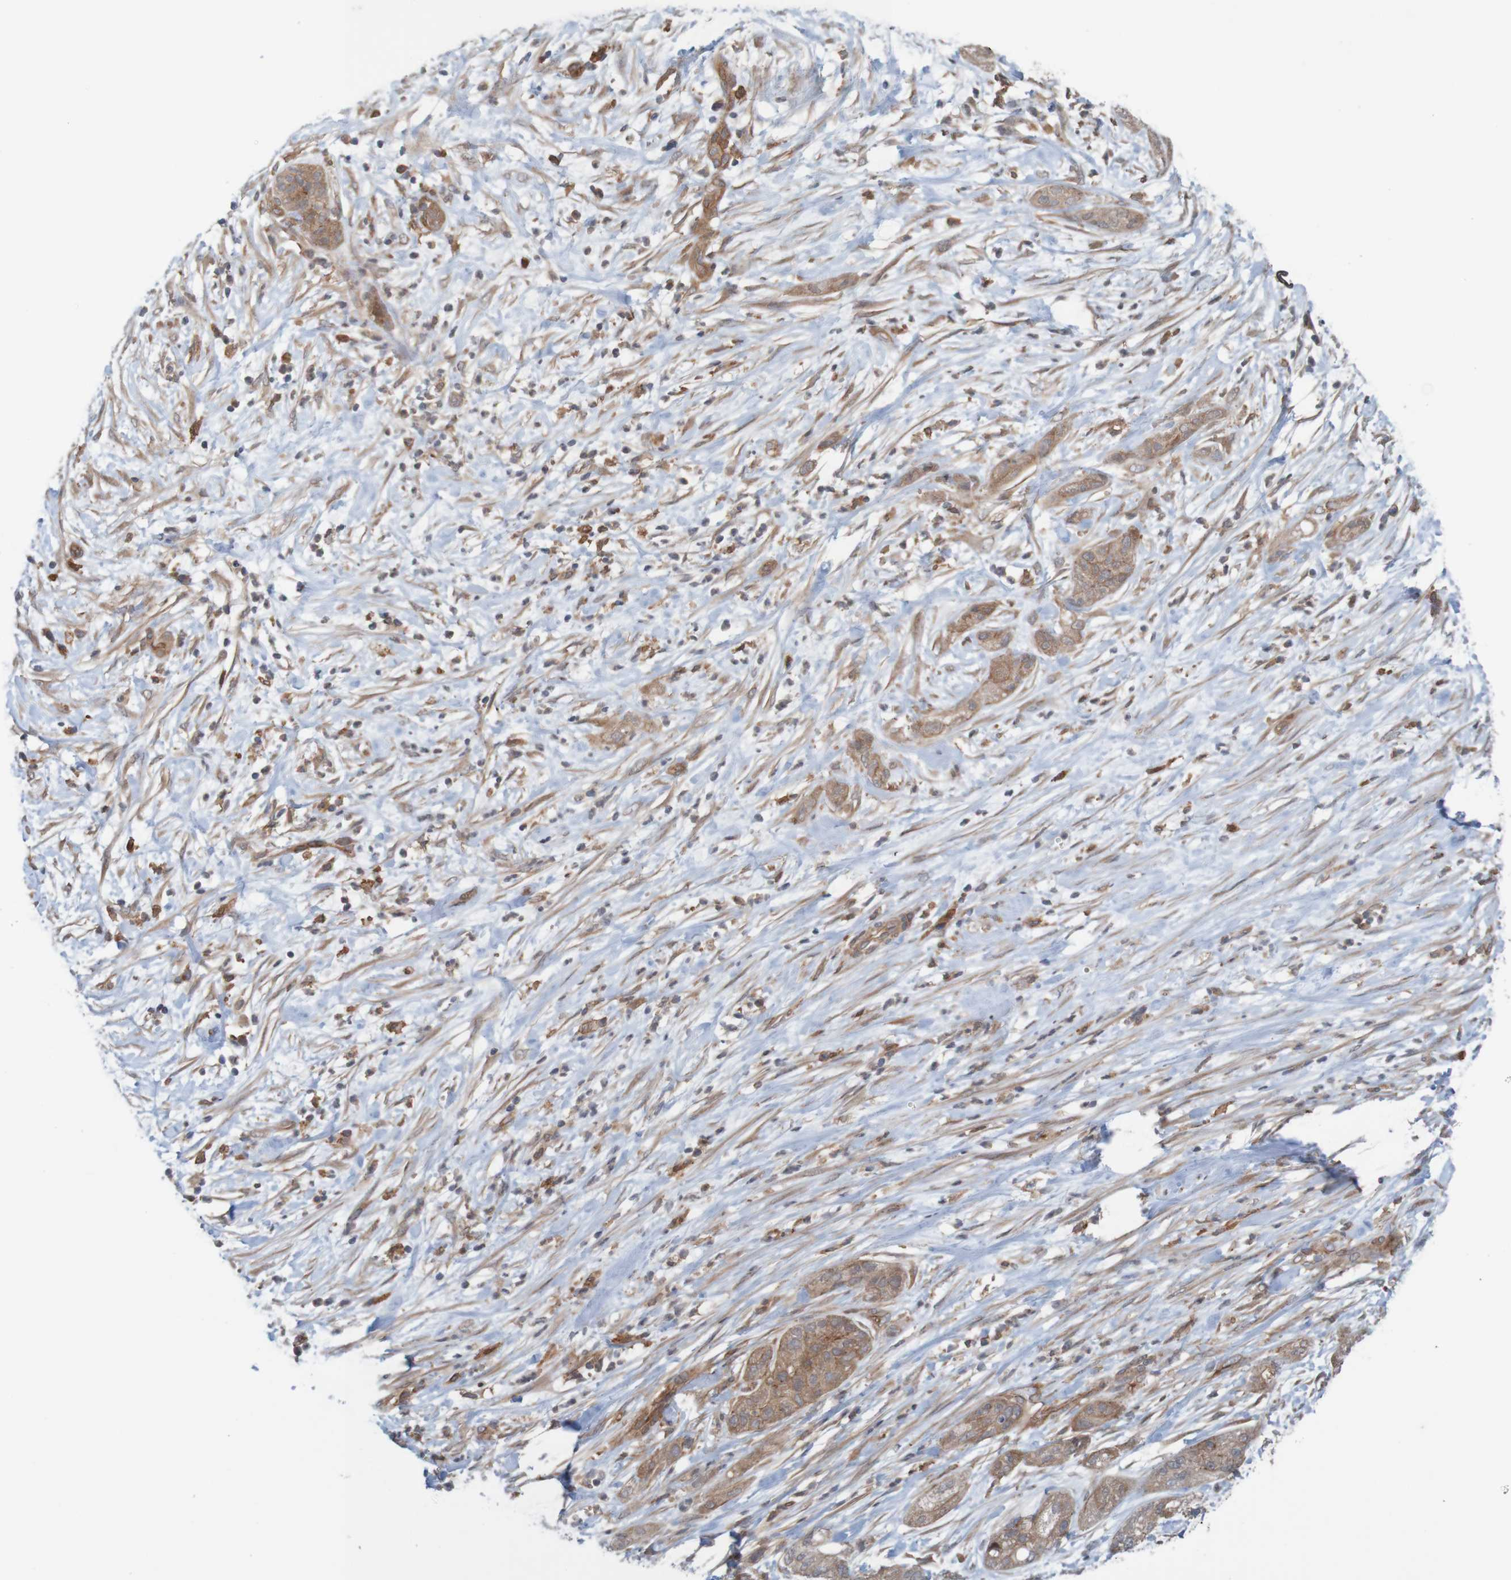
{"staining": {"intensity": "weak", "quantity": ">75%", "location": "cytoplasmic/membranous"}, "tissue": "pancreatic cancer", "cell_type": "Tumor cells", "image_type": "cancer", "snomed": [{"axis": "morphology", "description": "Adenocarcinoma, NOS"}, {"axis": "topography", "description": "Pancreas"}], "caption": "Protein analysis of pancreatic adenocarcinoma tissue displays weak cytoplasmic/membranous positivity in about >75% of tumor cells. Ihc stains the protein of interest in brown and the nuclei are stained blue.", "gene": "ARHGEF11", "patient": {"sex": "female", "age": 78}}